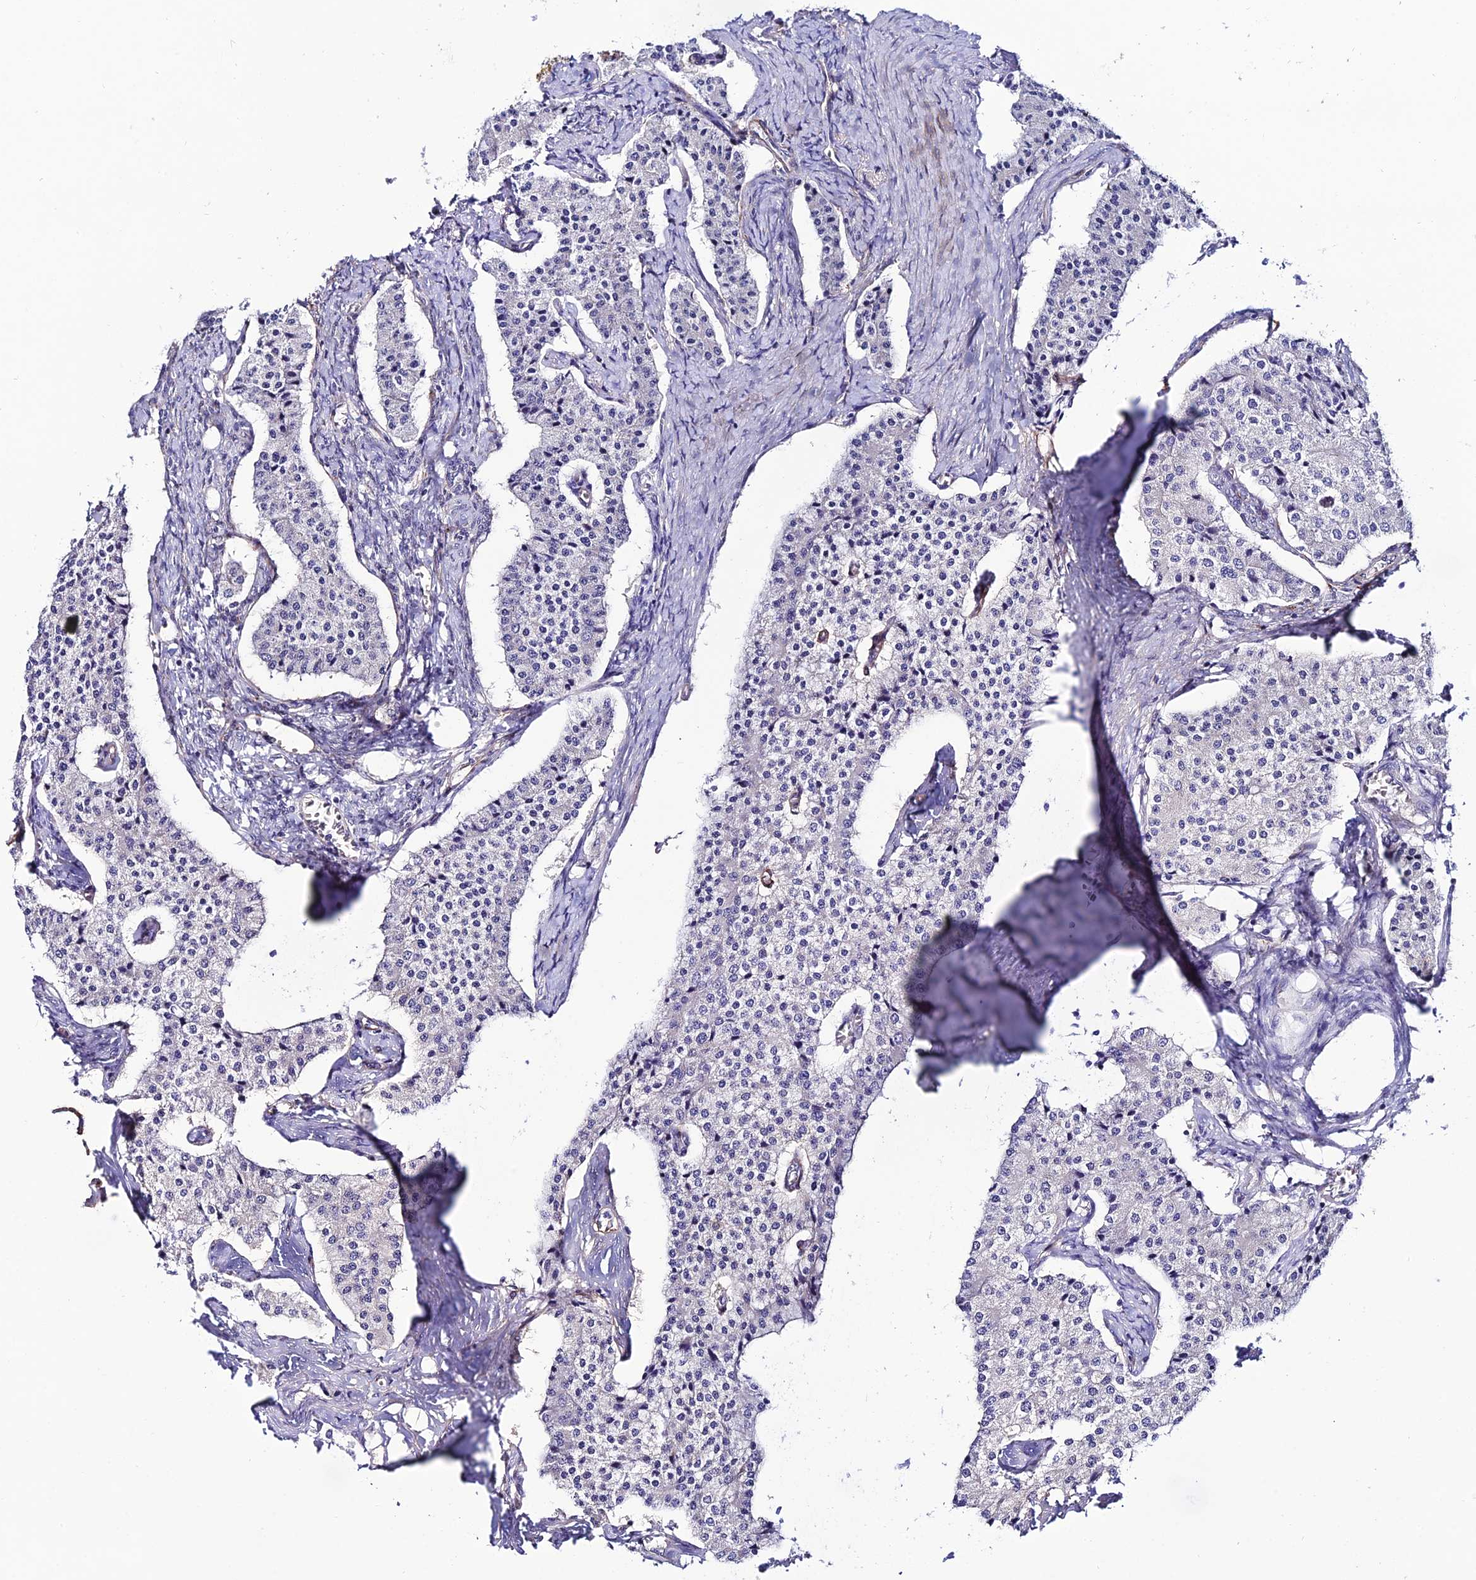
{"staining": {"intensity": "negative", "quantity": "none", "location": "none"}, "tissue": "carcinoid", "cell_type": "Tumor cells", "image_type": "cancer", "snomed": [{"axis": "morphology", "description": "Carcinoid, malignant, NOS"}, {"axis": "topography", "description": "Colon"}], "caption": "Immunohistochemistry image of human carcinoid stained for a protein (brown), which reveals no positivity in tumor cells.", "gene": "SYT15", "patient": {"sex": "female", "age": 52}}